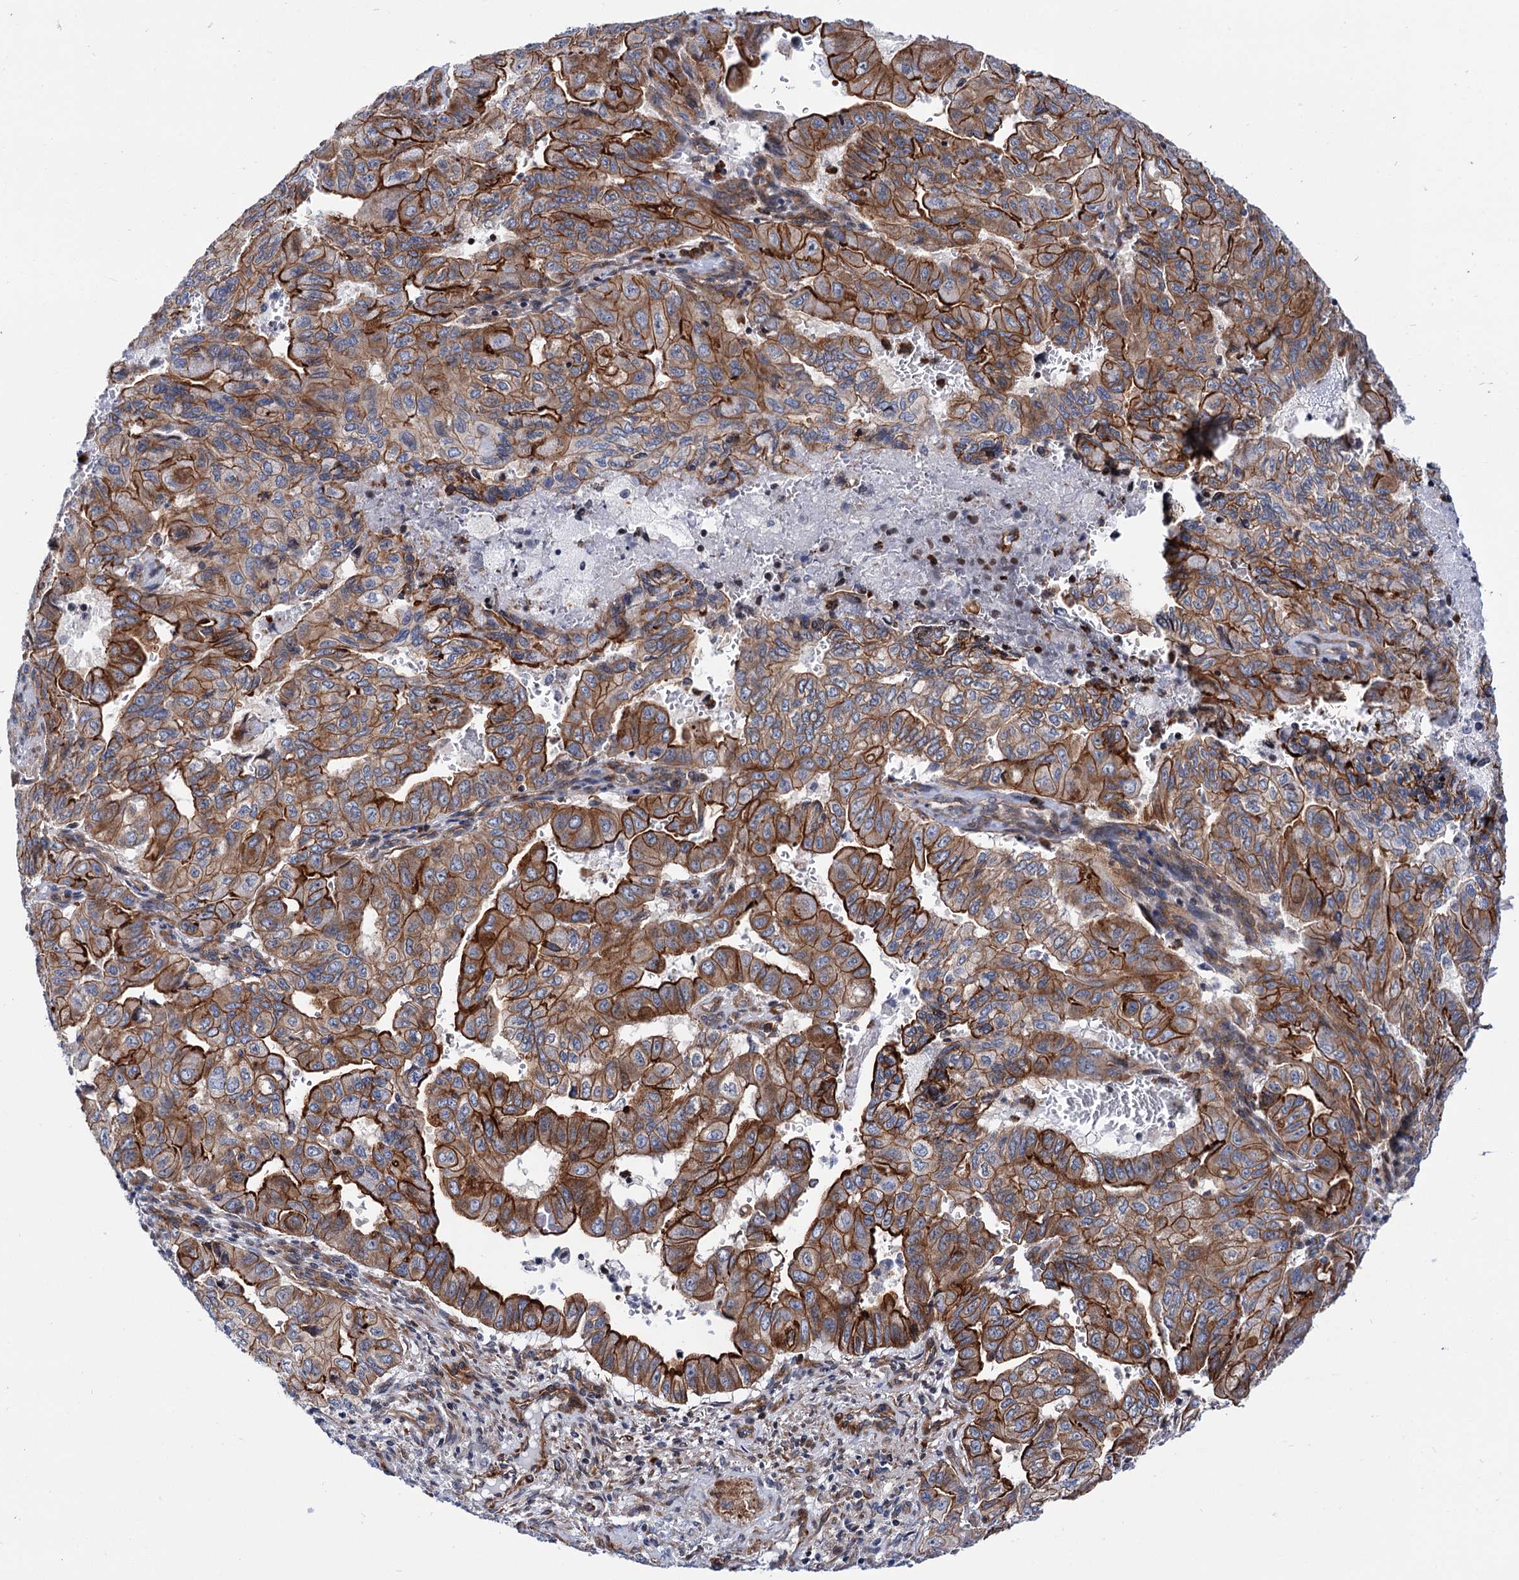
{"staining": {"intensity": "strong", "quantity": ">75%", "location": "cytoplasmic/membranous"}, "tissue": "pancreatic cancer", "cell_type": "Tumor cells", "image_type": "cancer", "snomed": [{"axis": "morphology", "description": "Adenocarcinoma, NOS"}, {"axis": "topography", "description": "Pancreas"}], "caption": "Pancreatic cancer stained with a brown dye displays strong cytoplasmic/membranous positive expression in approximately >75% of tumor cells.", "gene": "THAP9", "patient": {"sex": "male", "age": 51}}